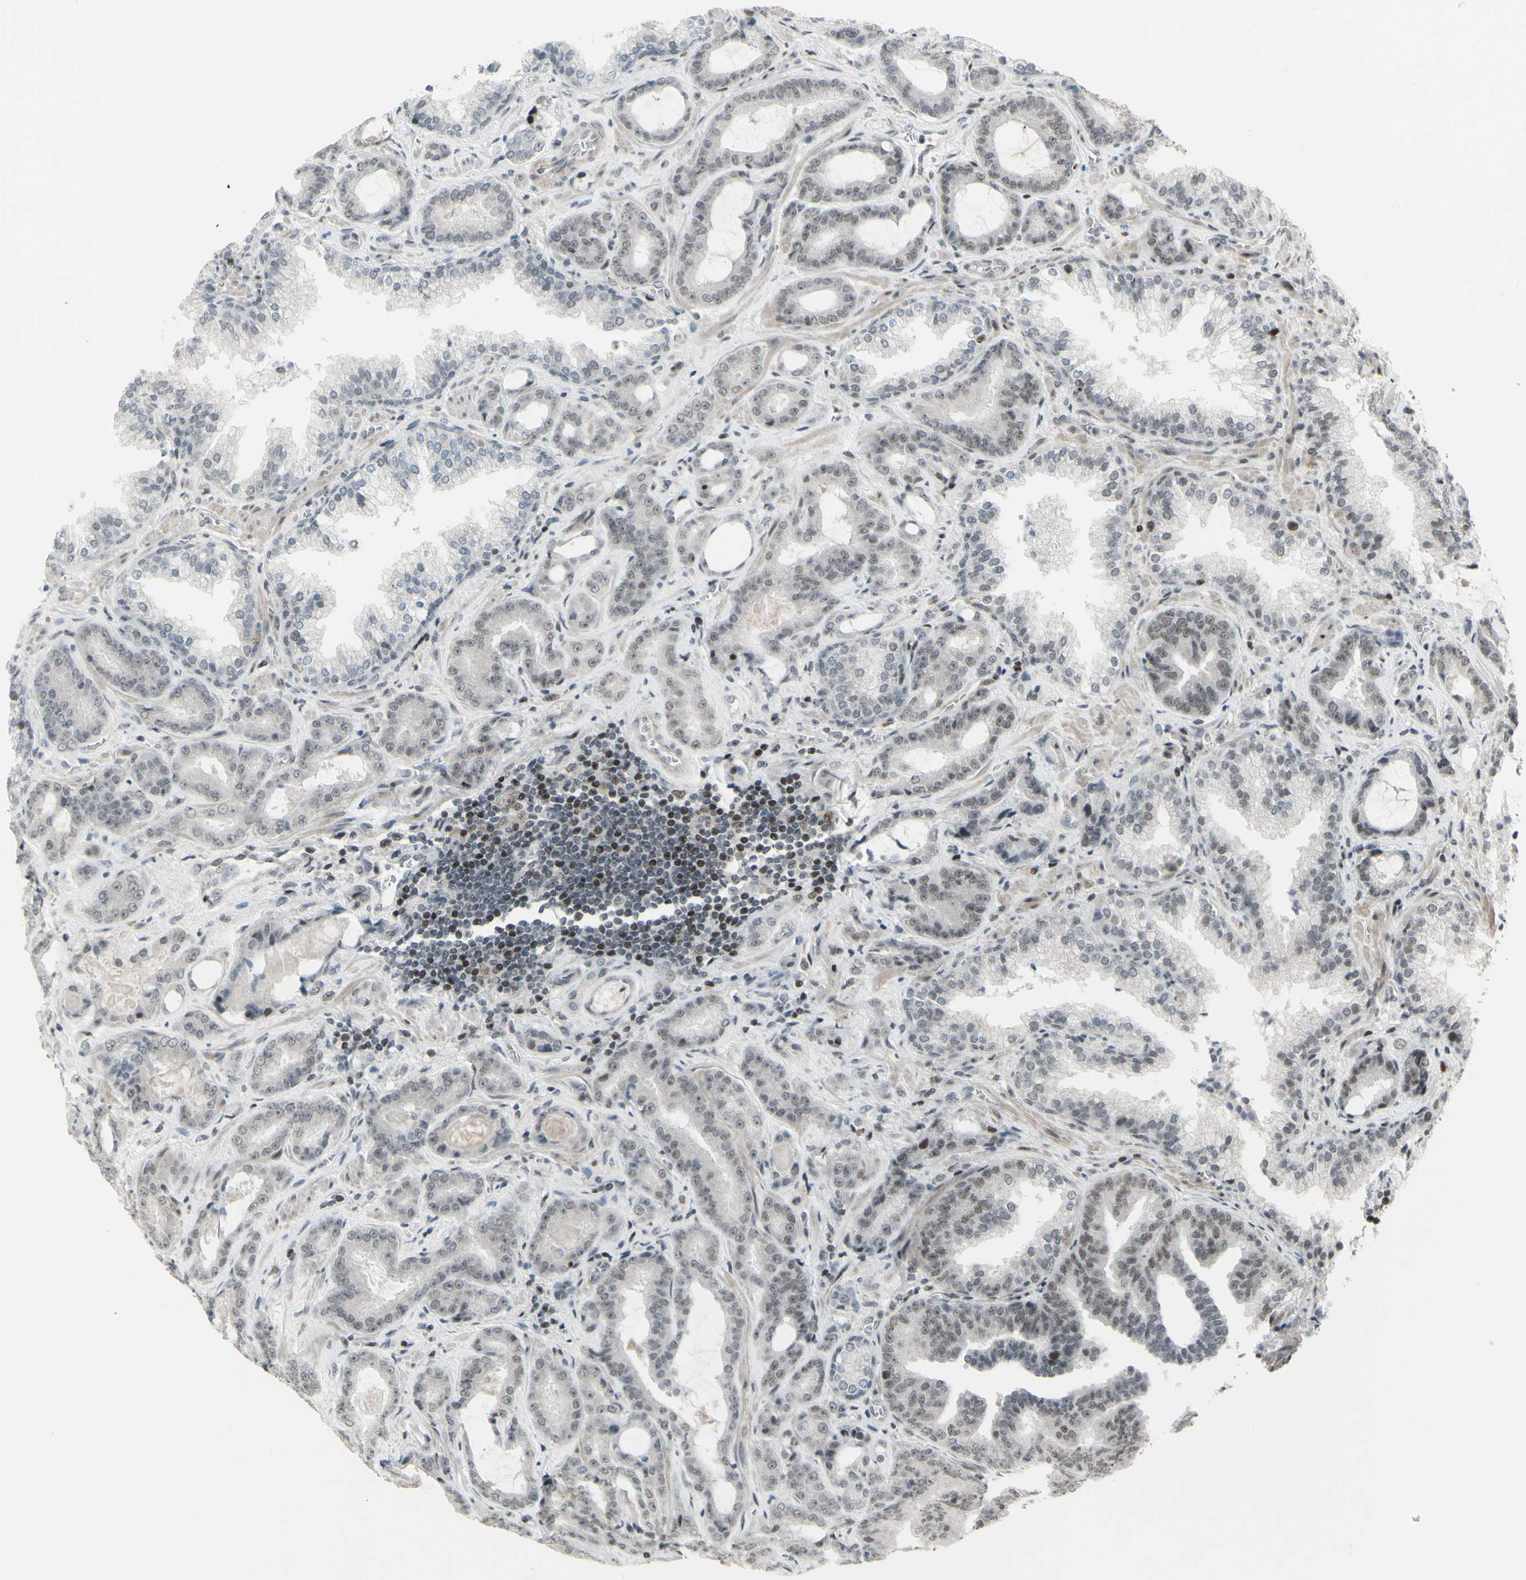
{"staining": {"intensity": "weak", "quantity": "25%-75%", "location": "nuclear"}, "tissue": "prostate cancer", "cell_type": "Tumor cells", "image_type": "cancer", "snomed": [{"axis": "morphology", "description": "Adenocarcinoma, Low grade"}, {"axis": "topography", "description": "Prostate"}], "caption": "The histopathology image displays immunohistochemical staining of prostate cancer. There is weak nuclear staining is appreciated in about 25%-75% of tumor cells.", "gene": "SUPT6H", "patient": {"sex": "male", "age": 60}}